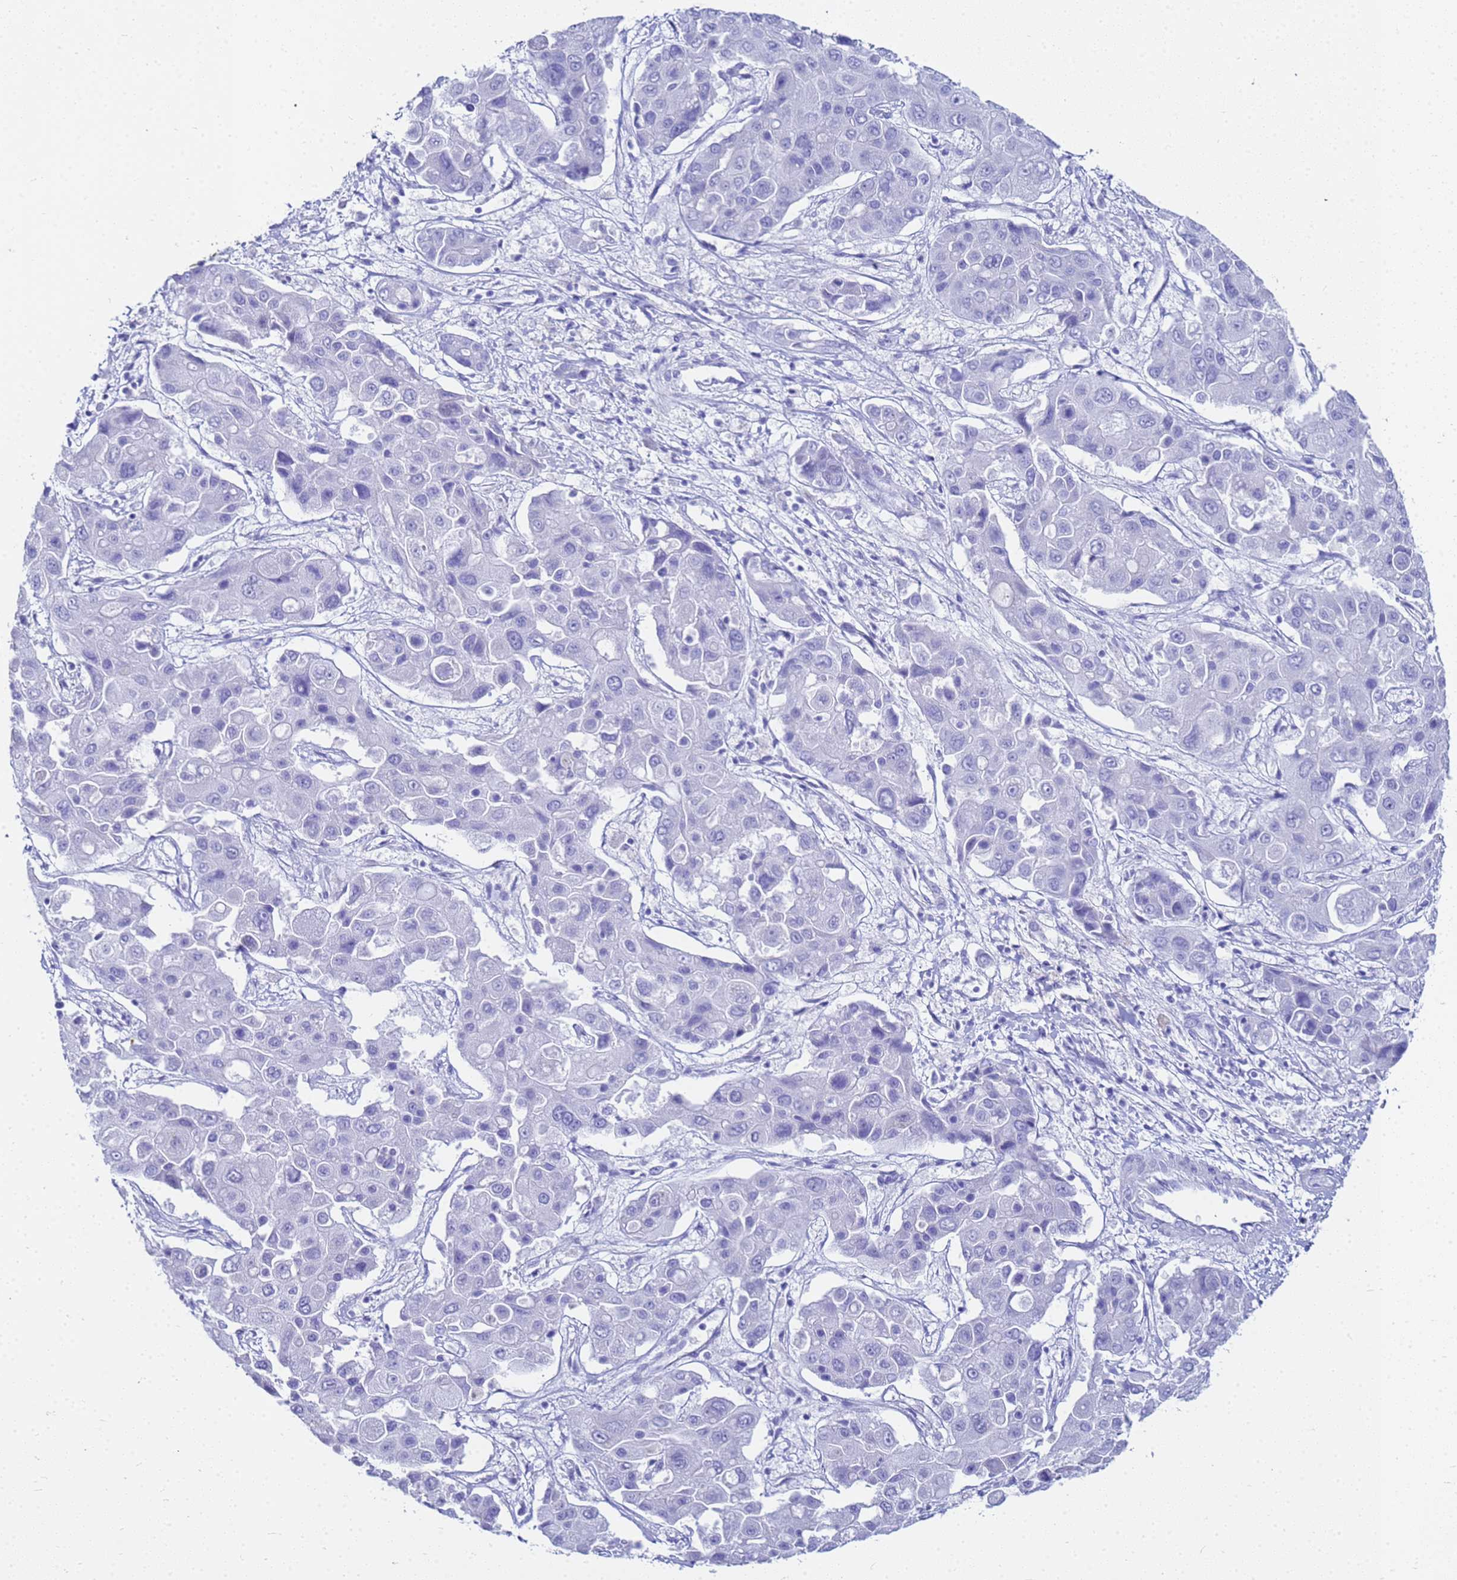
{"staining": {"intensity": "negative", "quantity": "none", "location": "none"}, "tissue": "liver cancer", "cell_type": "Tumor cells", "image_type": "cancer", "snomed": [{"axis": "morphology", "description": "Cholangiocarcinoma"}, {"axis": "topography", "description": "Liver"}], "caption": "An image of liver cancer stained for a protein shows no brown staining in tumor cells. (Stains: DAB (3,3'-diaminobenzidine) IHC with hematoxylin counter stain, Microscopy: brightfield microscopy at high magnification).", "gene": "CKB", "patient": {"sex": "male", "age": 67}}